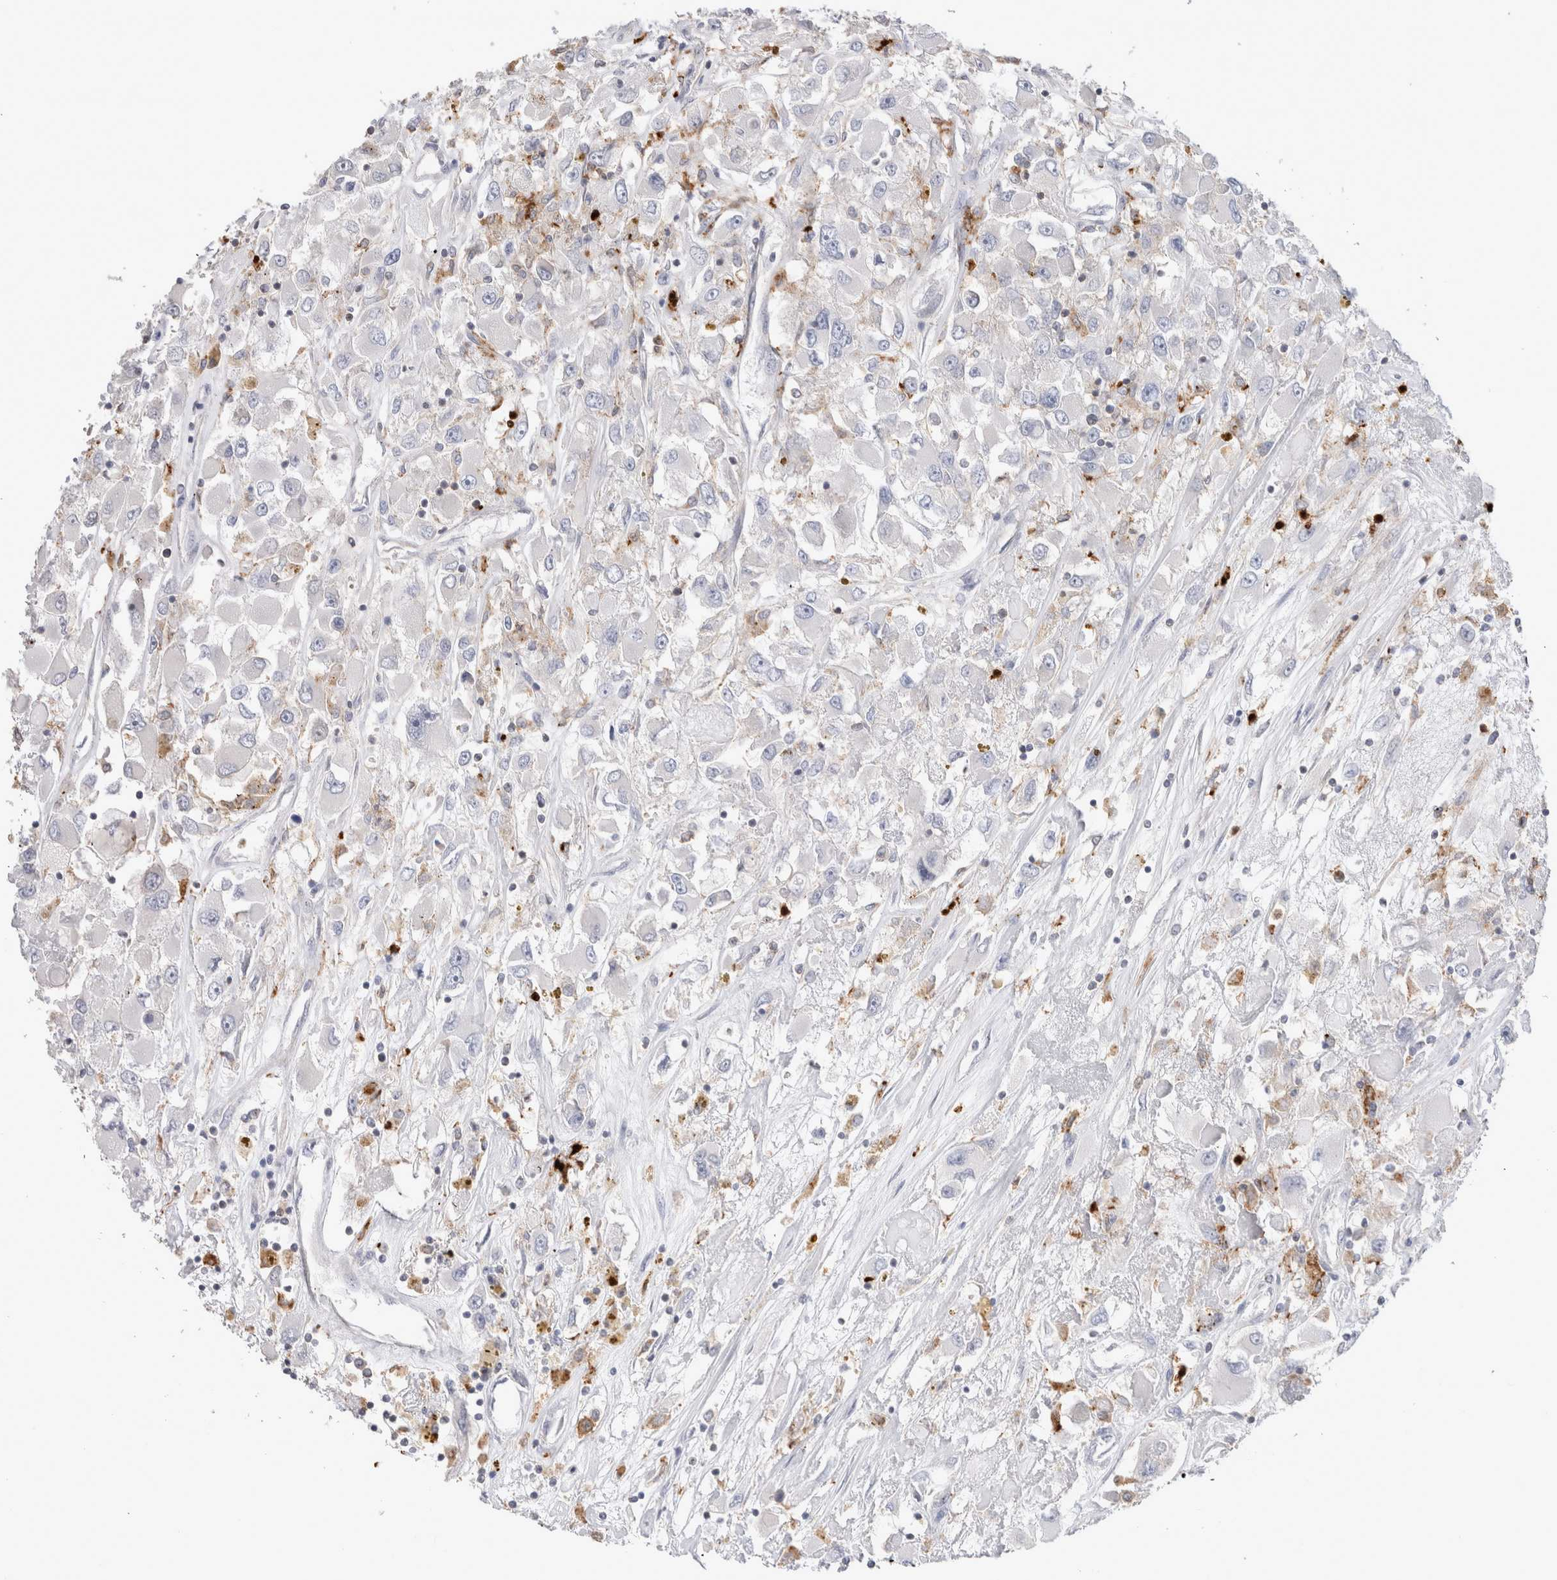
{"staining": {"intensity": "negative", "quantity": "none", "location": "none"}, "tissue": "renal cancer", "cell_type": "Tumor cells", "image_type": "cancer", "snomed": [{"axis": "morphology", "description": "Adenocarcinoma, NOS"}, {"axis": "topography", "description": "Kidney"}], "caption": "Immunohistochemistry (IHC) histopathology image of renal cancer stained for a protein (brown), which reveals no staining in tumor cells.", "gene": "NXT2", "patient": {"sex": "female", "age": 52}}